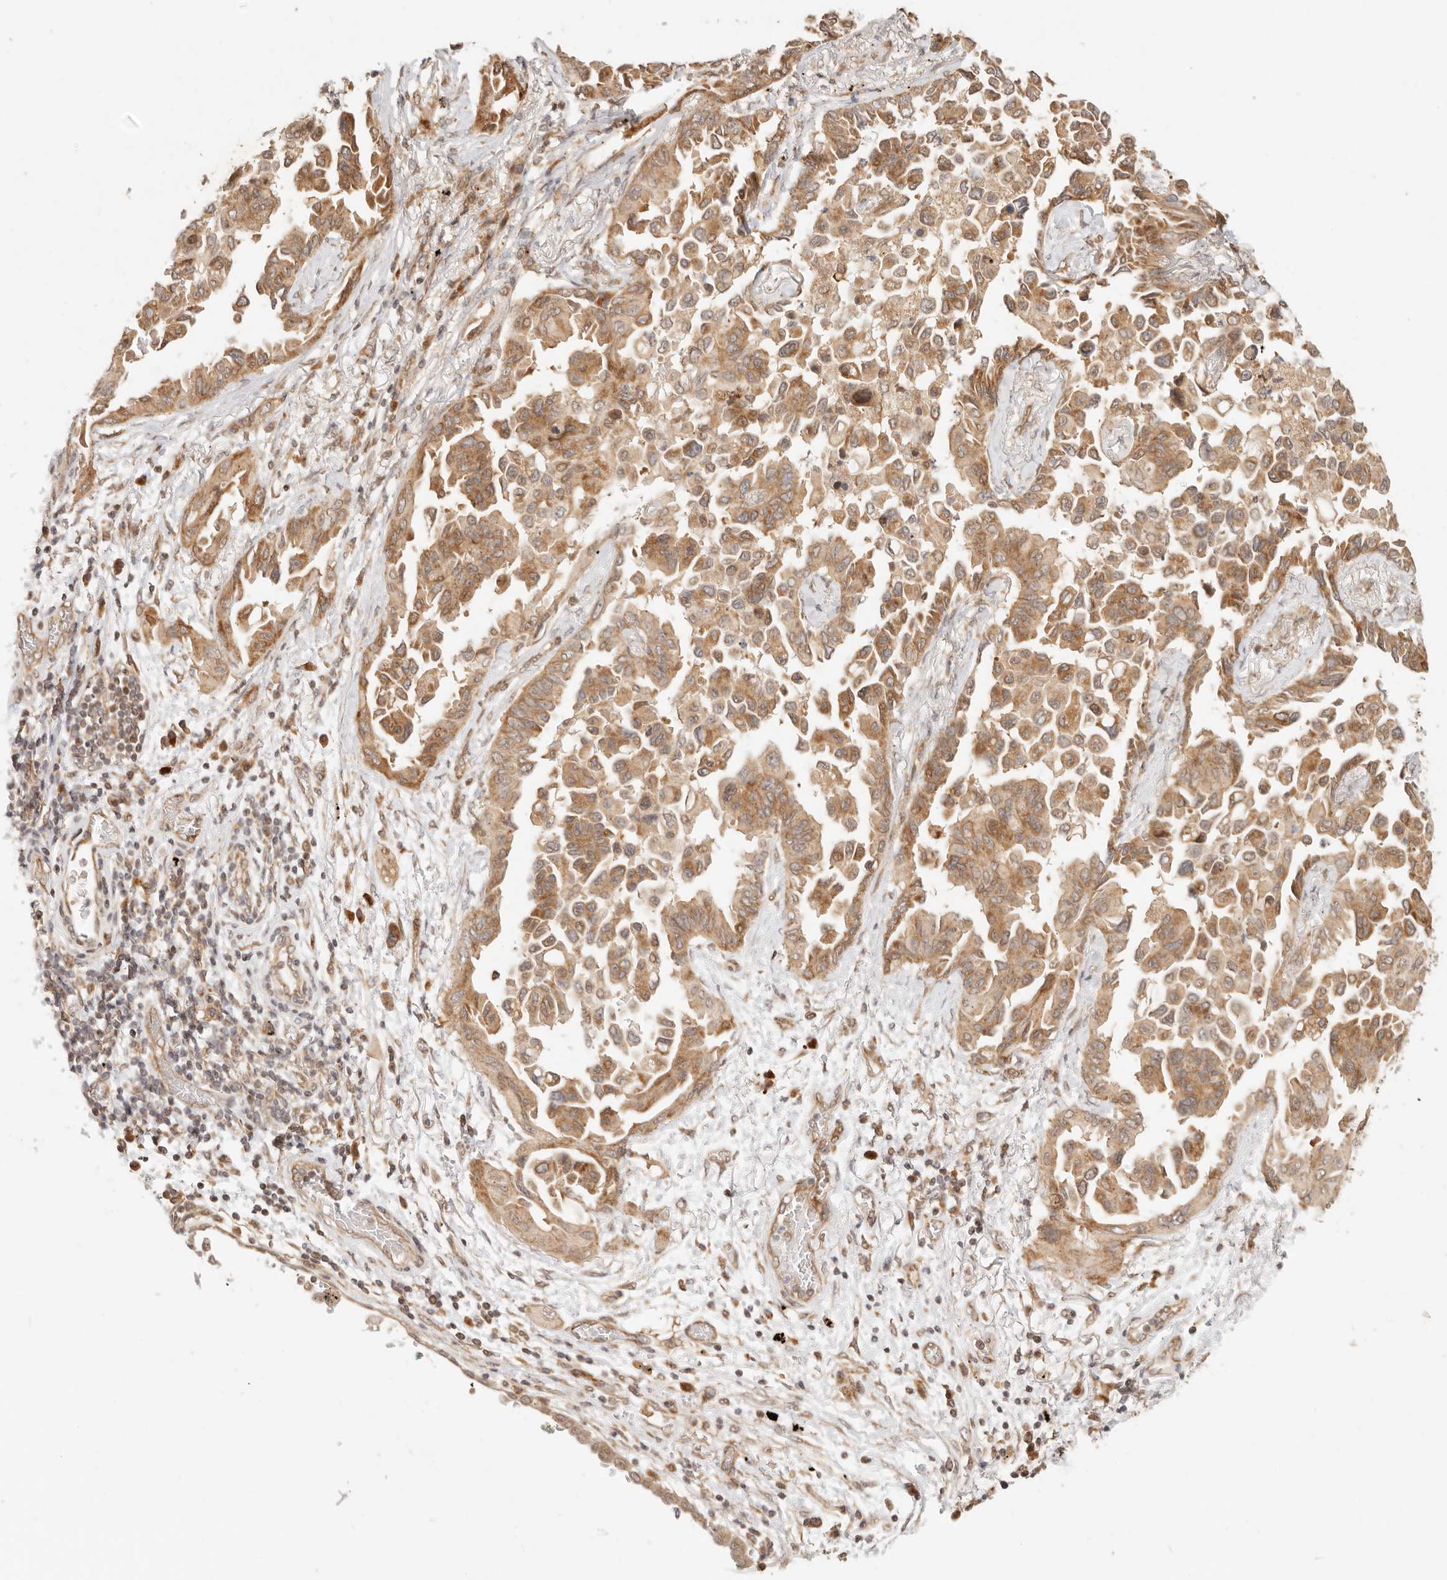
{"staining": {"intensity": "moderate", "quantity": ">75%", "location": "cytoplasmic/membranous"}, "tissue": "lung cancer", "cell_type": "Tumor cells", "image_type": "cancer", "snomed": [{"axis": "morphology", "description": "Adenocarcinoma, NOS"}, {"axis": "topography", "description": "Lung"}], "caption": "Immunohistochemistry staining of adenocarcinoma (lung), which shows medium levels of moderate cytoplasmic/membranous staining in about >75% of tumor cells indicating moderate cytoplasmic/membranous protein staining. The staining was performed using DAB (3,3'-diaminobenzidine) (brown) for protein detection and nuclei were counterstained in hematoxylin (blue).", "gene": "TIMM17A", "patient": {"sex": "female", "age": 67}}